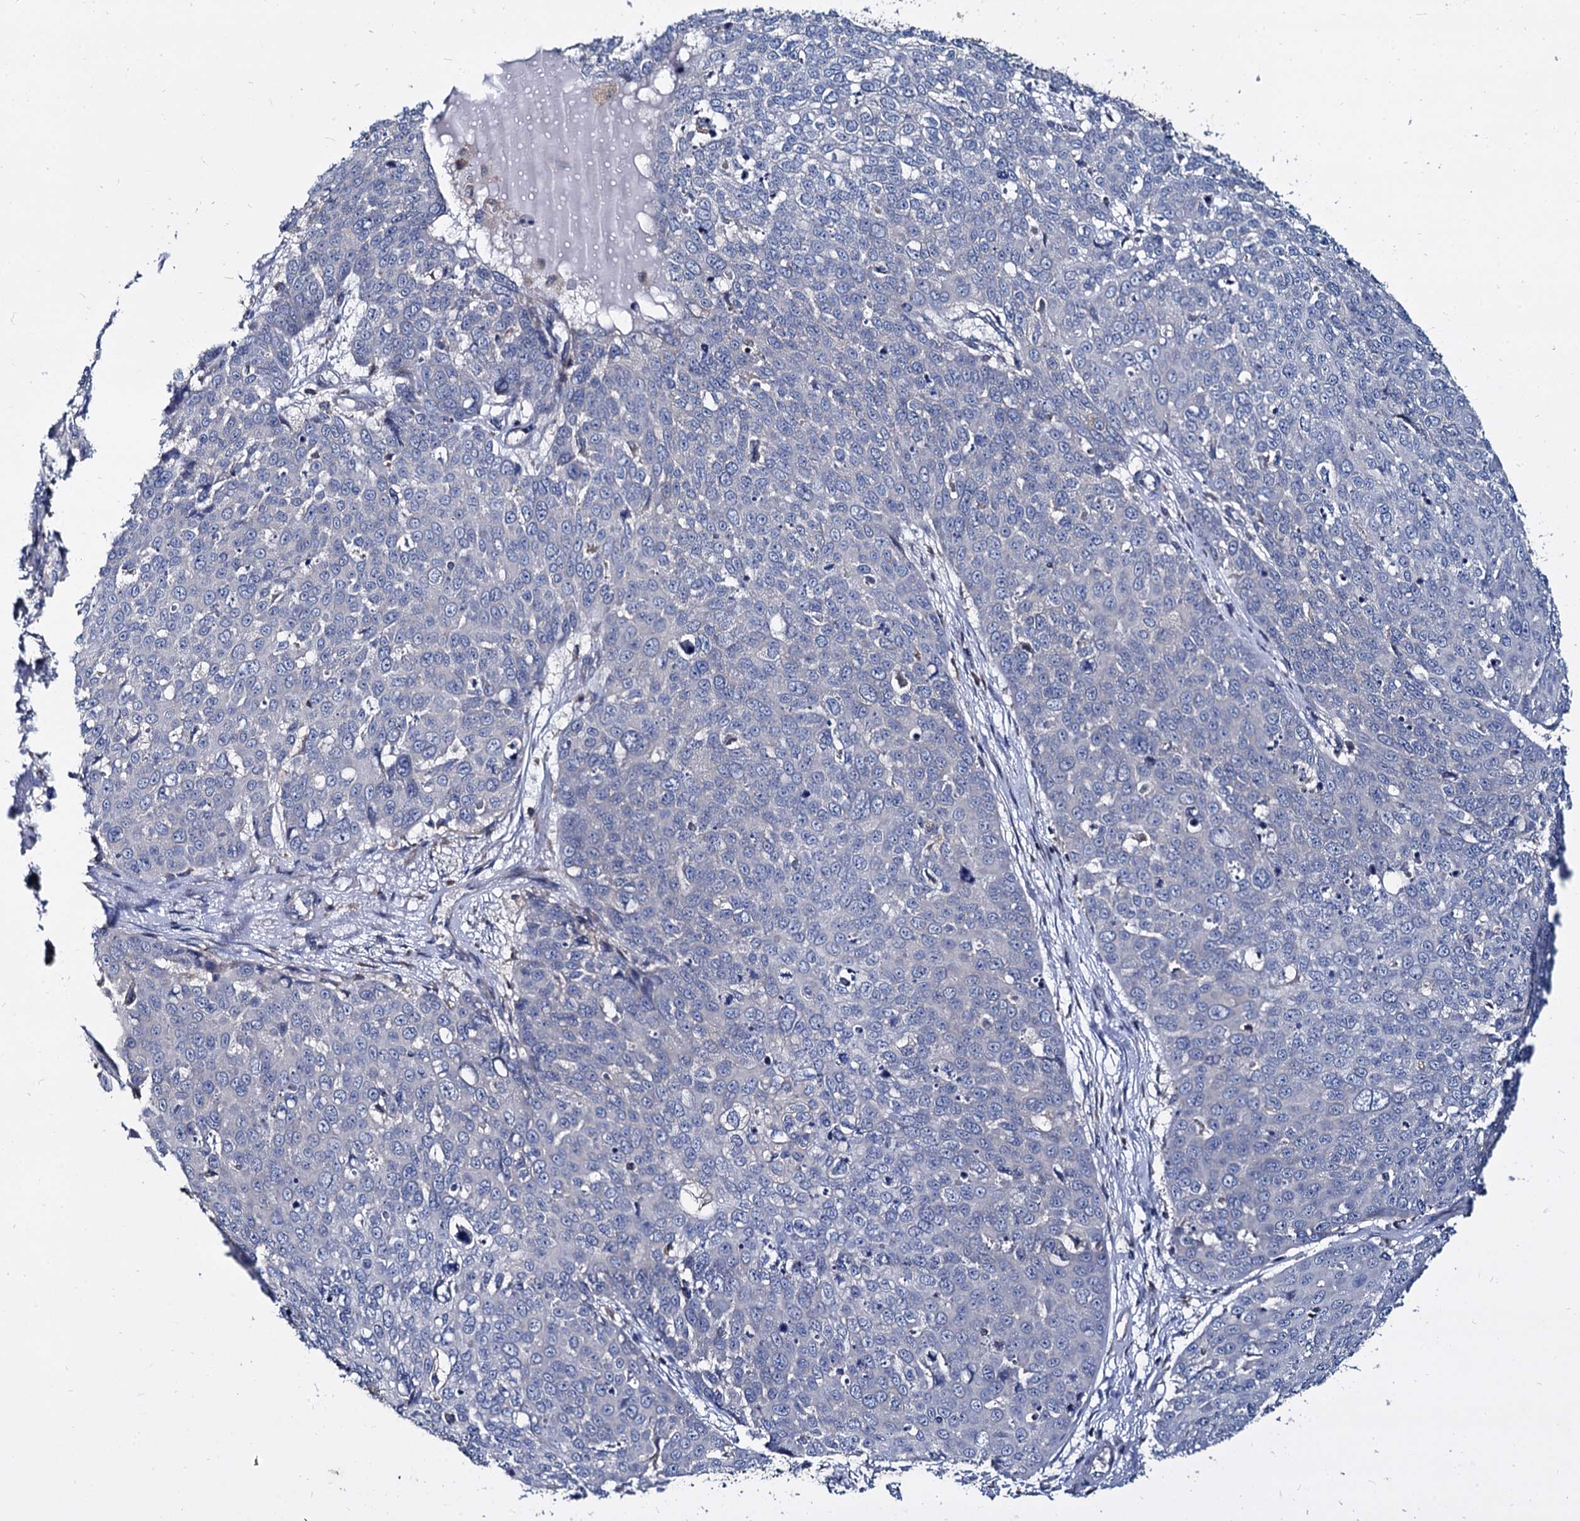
{"staining": {"intensity": "negative", "quantity": "none", "location": "none"}, "tissue": "skin cancer", "cell_type": "Tumor cells", "image_type": "cancer", "snomed": [{"axis": "morphology", "description": "Squamous cell carcinoma, NOS"}, {"axis": "topography", "description": "Skin"}], "caption": "High magnification brightfield microscopy of skin cancer stained with DAB (3,3'-diaminobenzidine) (brown) and counterstained with hematoxylin (blue): tumor cells show no significant positivity.", "gene": "ANKRD13A", "patient": {"sex": "male", "age": 71}}